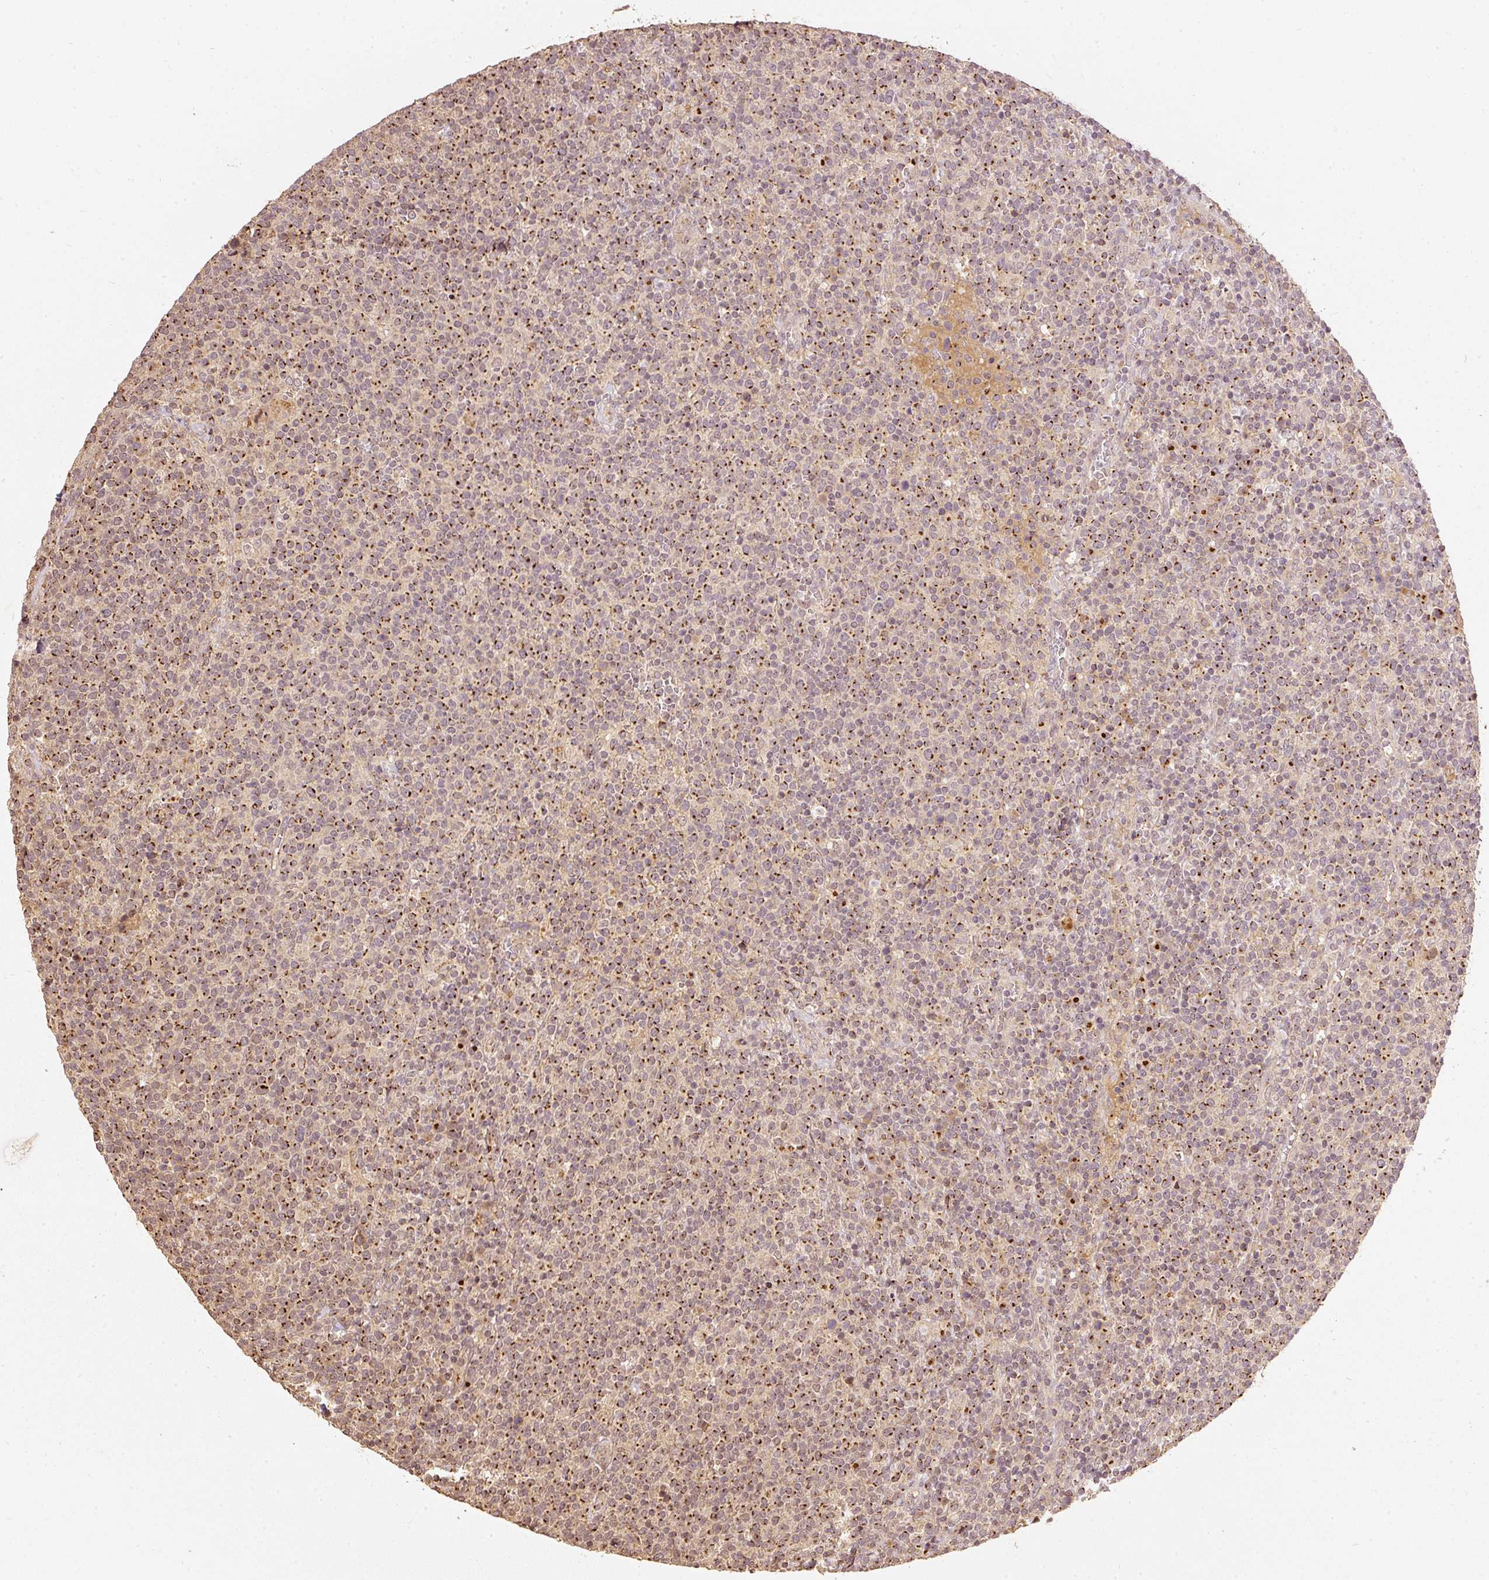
{"staining": {"intensity": "strong", "quantity": "25%-75%", "location": "cytoplasmic/membranous"}, "tissue": "lymphoma", "cell_type": "Tumor cells", "image_type": "cancer", "snomed": [{"axis": "morphology", "description": "Malignant lymphoma, non-Hodgkin's type, High grade"}, {"axis": "topography", "description": "Lymph node"}], "caption": "Lymphoma tissue reveals strong cytoplasmic/membranous positivity in about 25%-75% of tumor cells", "gene": "FUT8", "patient": {"sex": "male", "age": 61}}